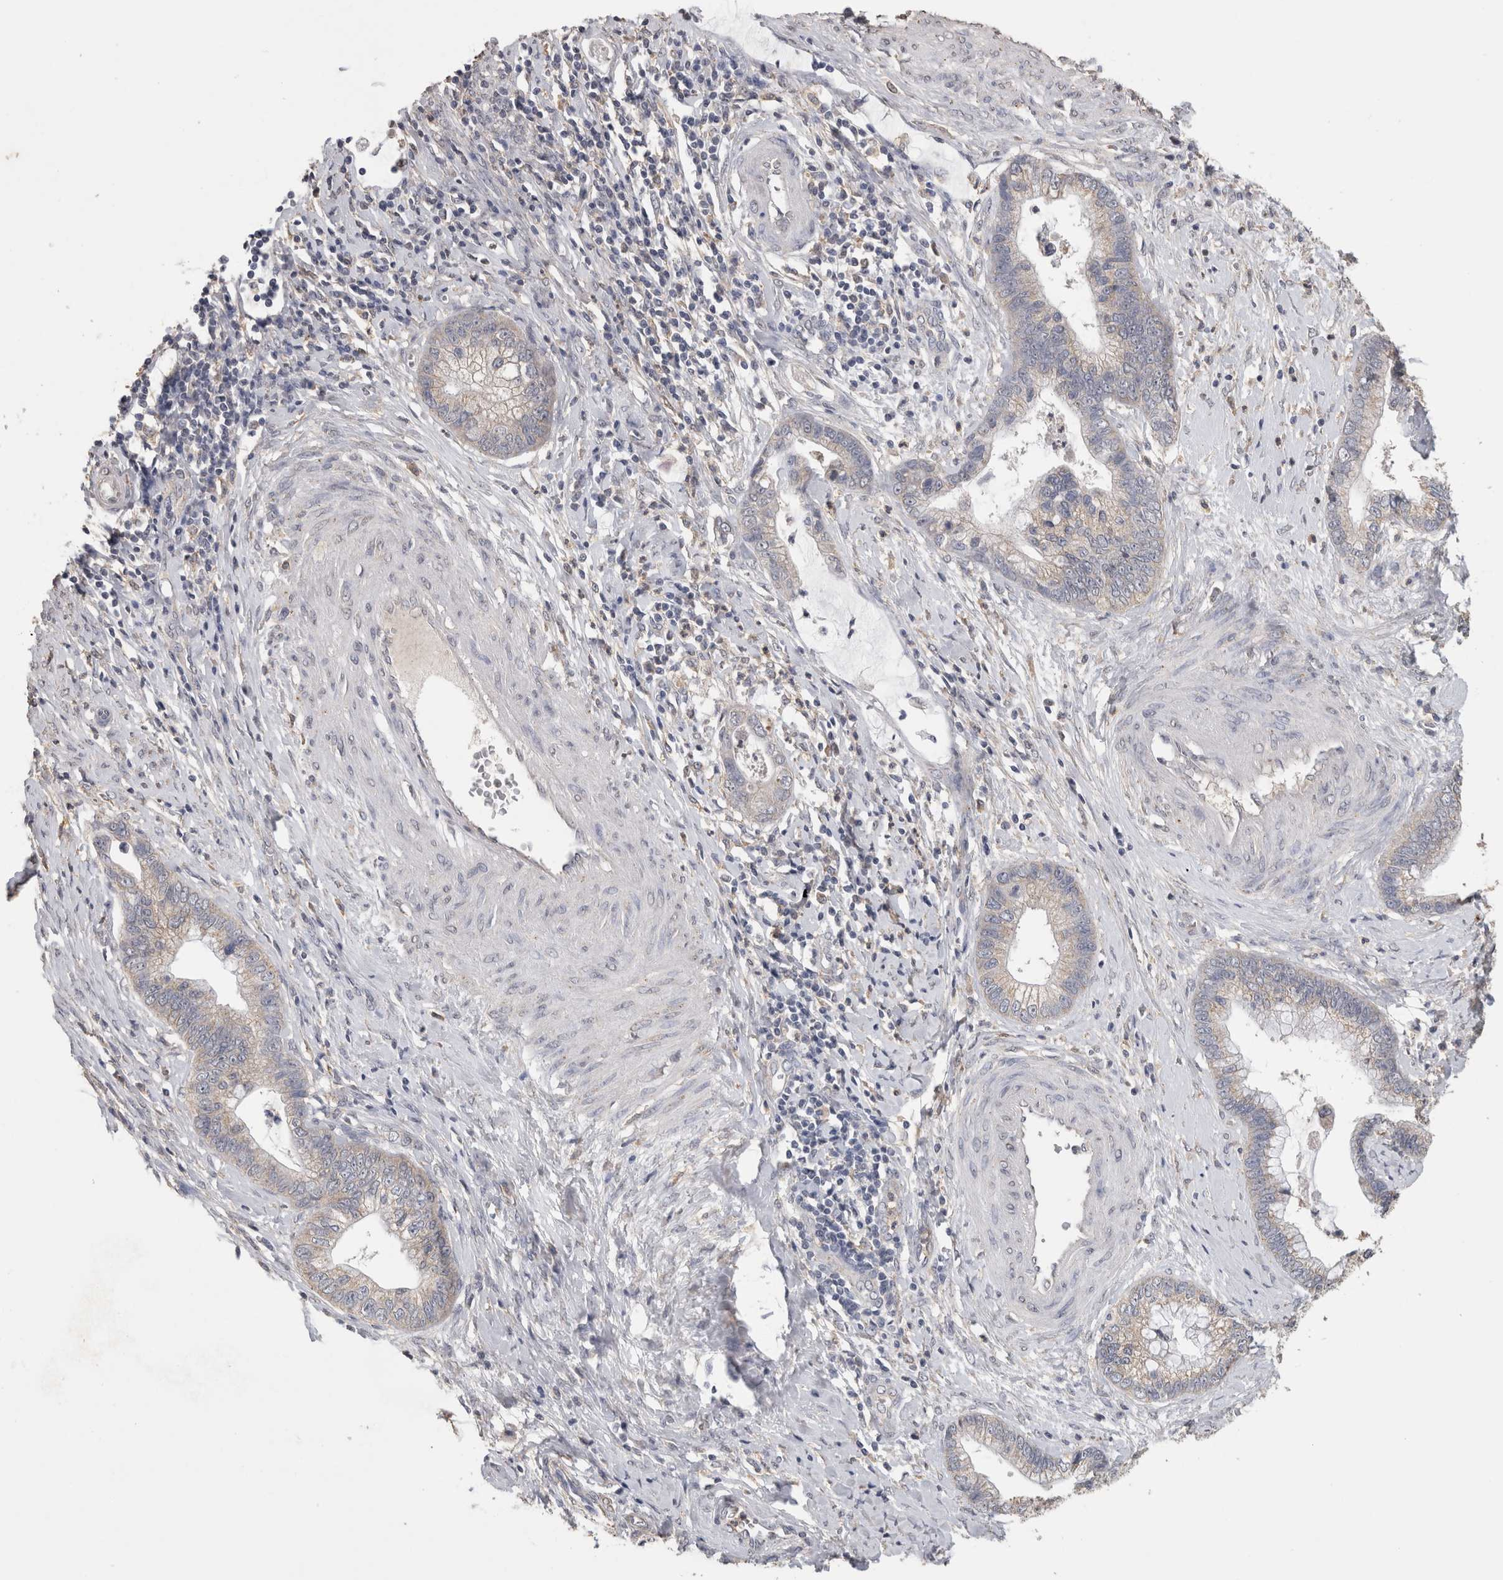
{"staining": {"intensity": "weak", "quantity": "<25%", "location": "cytoplasmic/membranous"}, "tissue": "cervical cancer", "cell_type": "Tumor cells", "image_type": "cancer", "snomed": [{"axis": "morphology", "description": "Adenocarcinoma, NOS"}, {"axis": "topography", "description": "Cervix"}], "caption": "An image of cervical cancer (adenocarcinoma) stained for a protein reveals no brown staining in tumor cells. (DAB IHC with hematoxylin counter stain).", "gene": "CNTFR", "patient": {"sex": "female", "age": 44}}